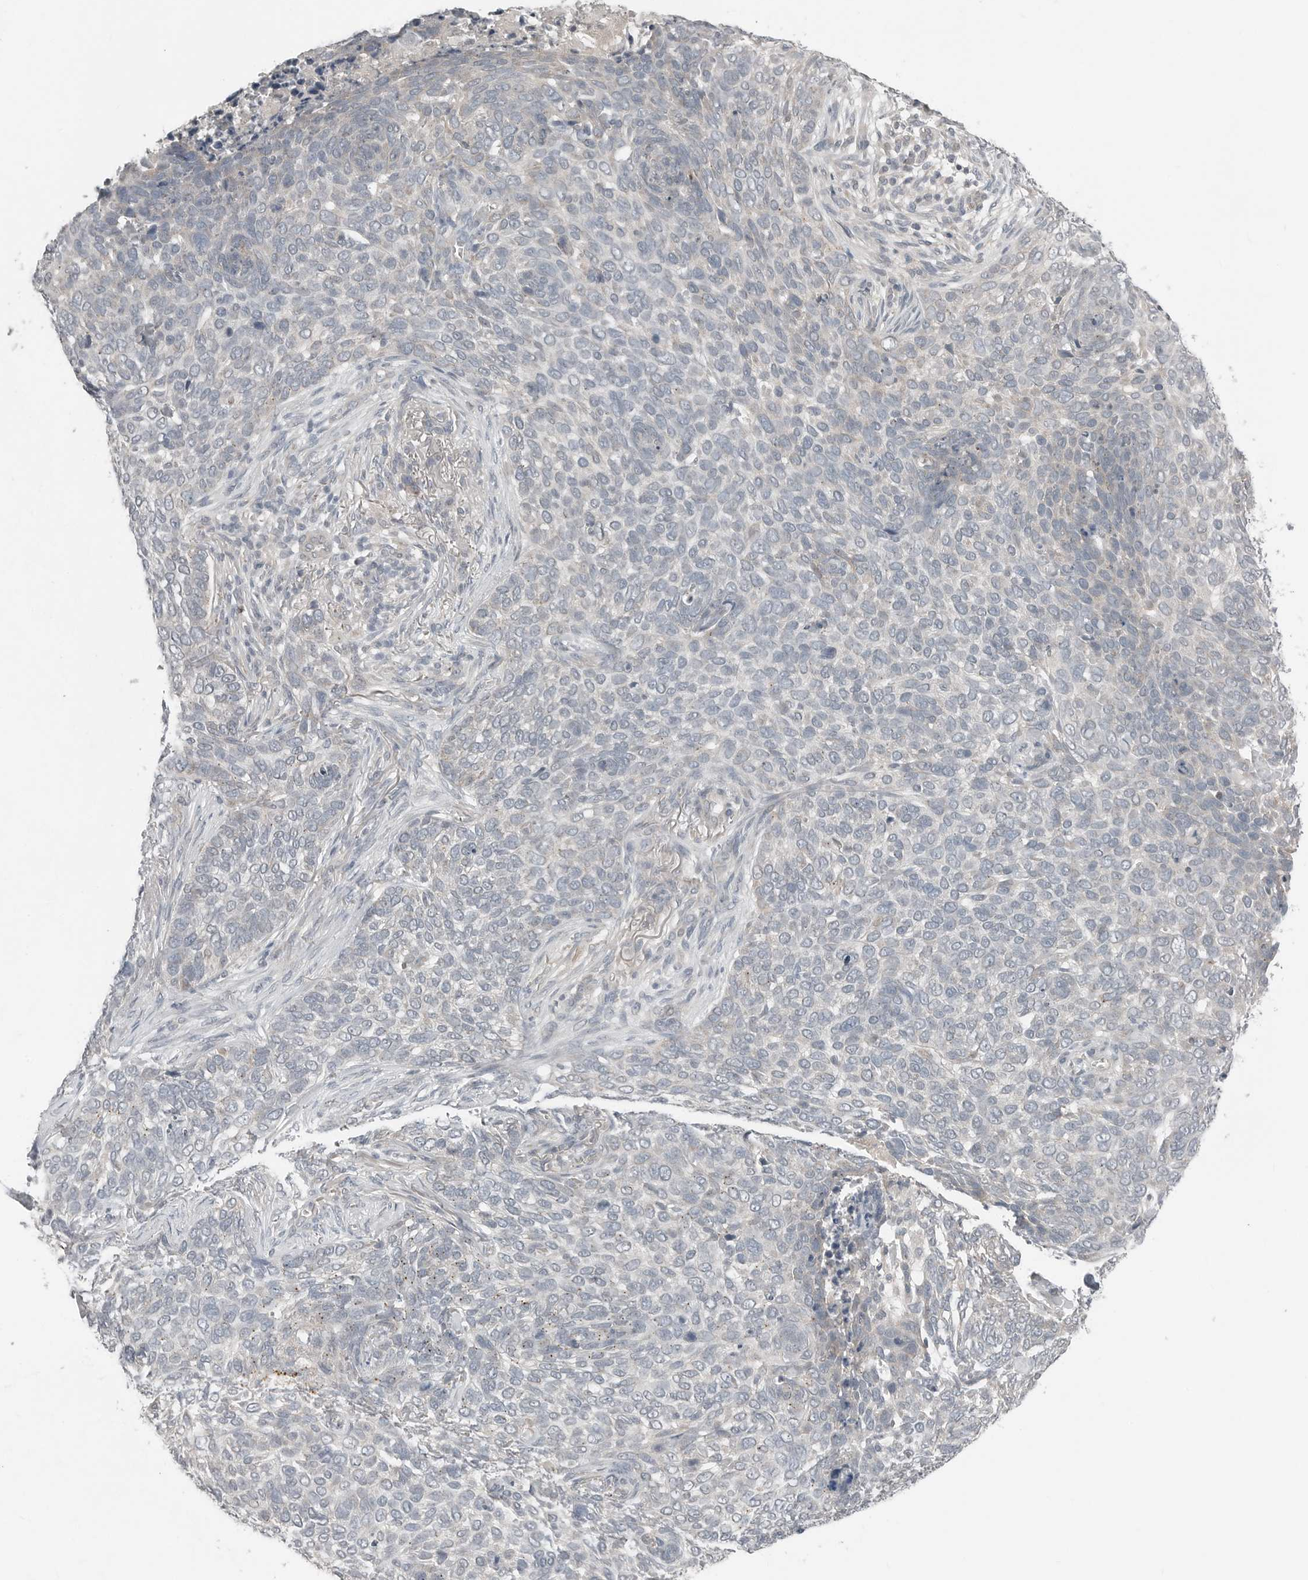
{"staining": {"intensity": "negative", "quantity": "none", "location": "none"}, "tissue": "skin cancer", "cell_type": "Tumor cells", "image_type": "cancer", "snomed": [{"axis": "morphology", "description": "Basal cell carcinoma"}, {"axis": "topography", "description": "Skin"}], "caption": "Basal cell carcinoma (skin) was stained to show a protein in brown. There is no significant expression in tumor cells. Brightfield microscopy of IHC stained with DAB (brown) and hematoxylin (blue), captured at high magnification.", "gene": "FCRLB", "patient": {"sex": "female", "age": 64}}